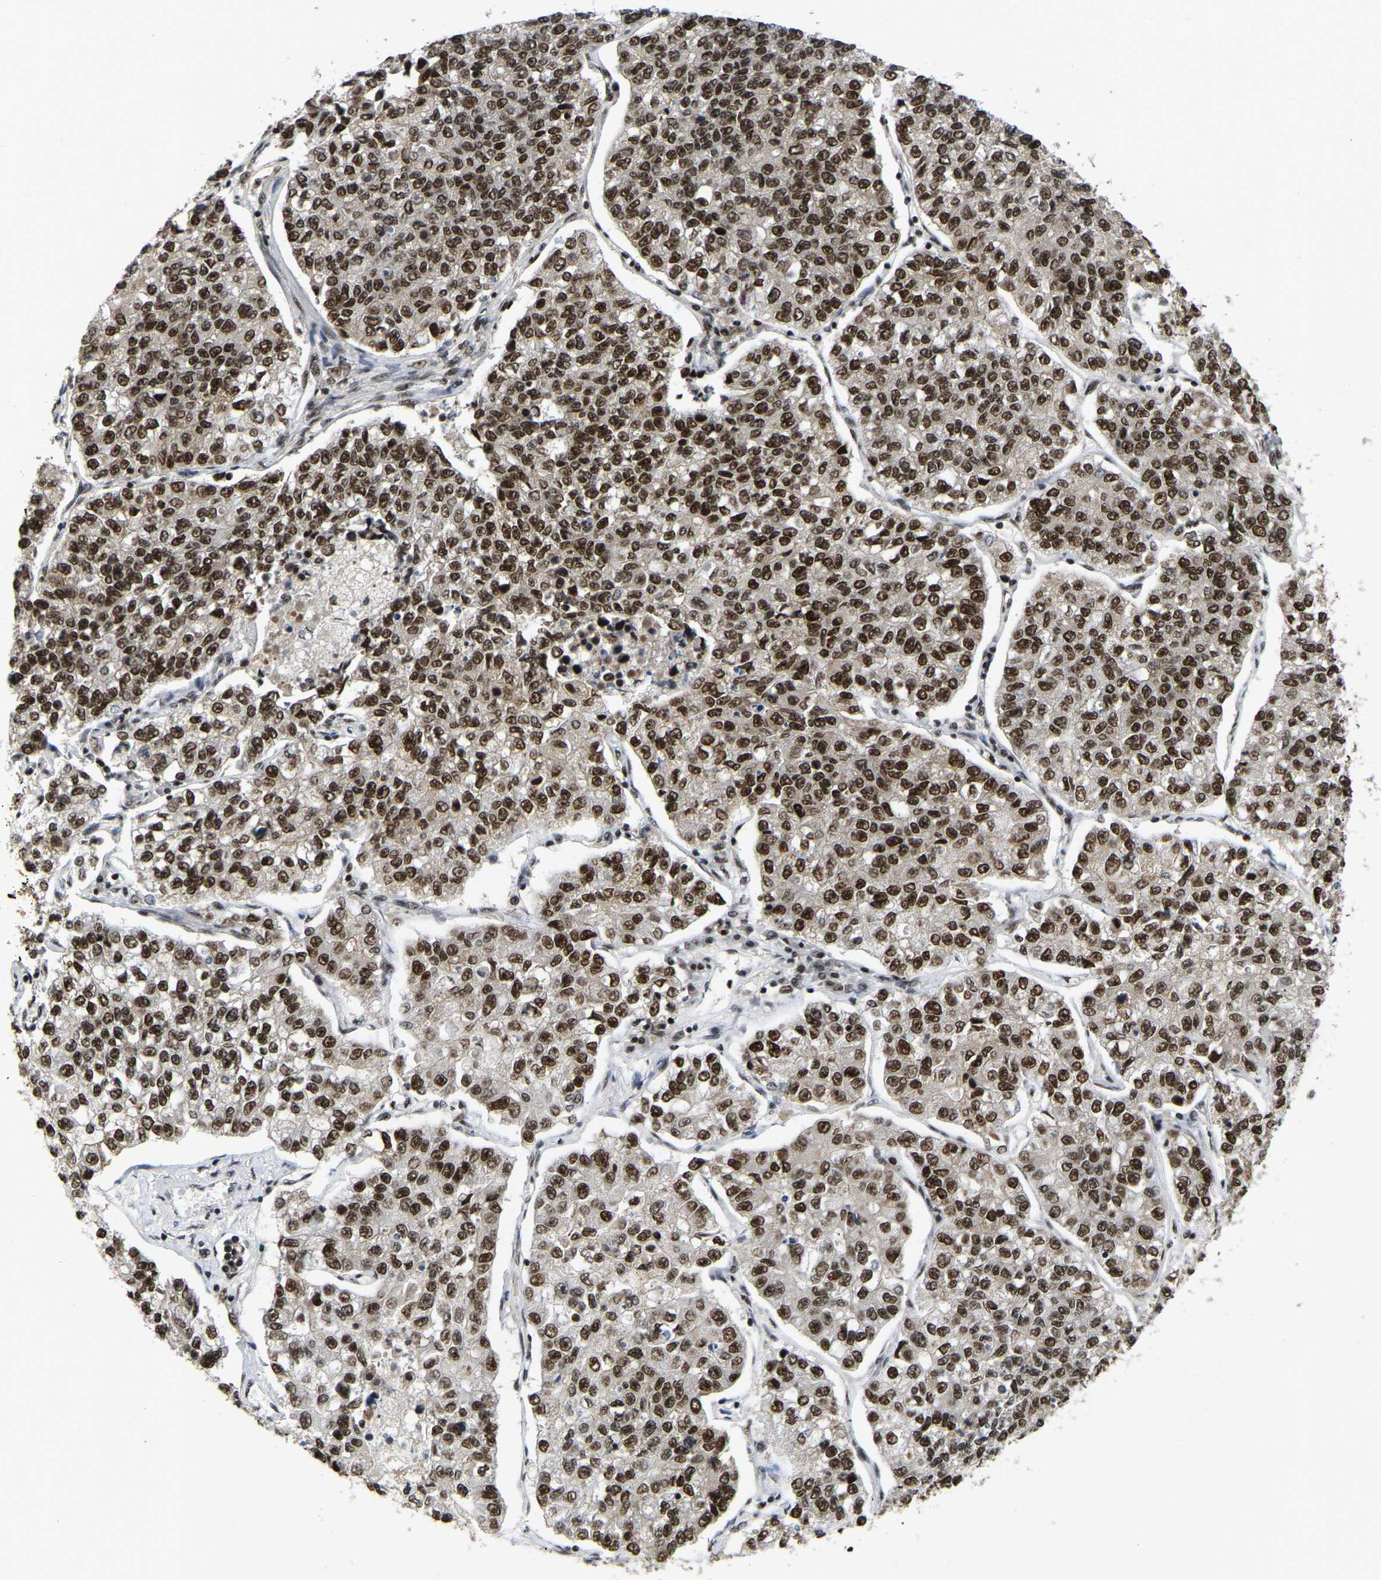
{"staining": {"intensity": "moderate", "quantity": ">75%", "location": "nuclear"}, "tissue": "lung cancer", "cell_type": "Tumor cells", "image_type": "cancer", "snomed": [{"axis": "morphology", "description": "Adenocarcinoma, NOS"}, {"axis": "topography", "description": "Lung"}], "caption": "IHC (DAB) staining of lung adenocarcinoma reveals moderate nuclear protein staining in approximately >75% of tumor cells.", "gene": "TBL1XR1", "patient": {"sex": "male", "age": 49}}